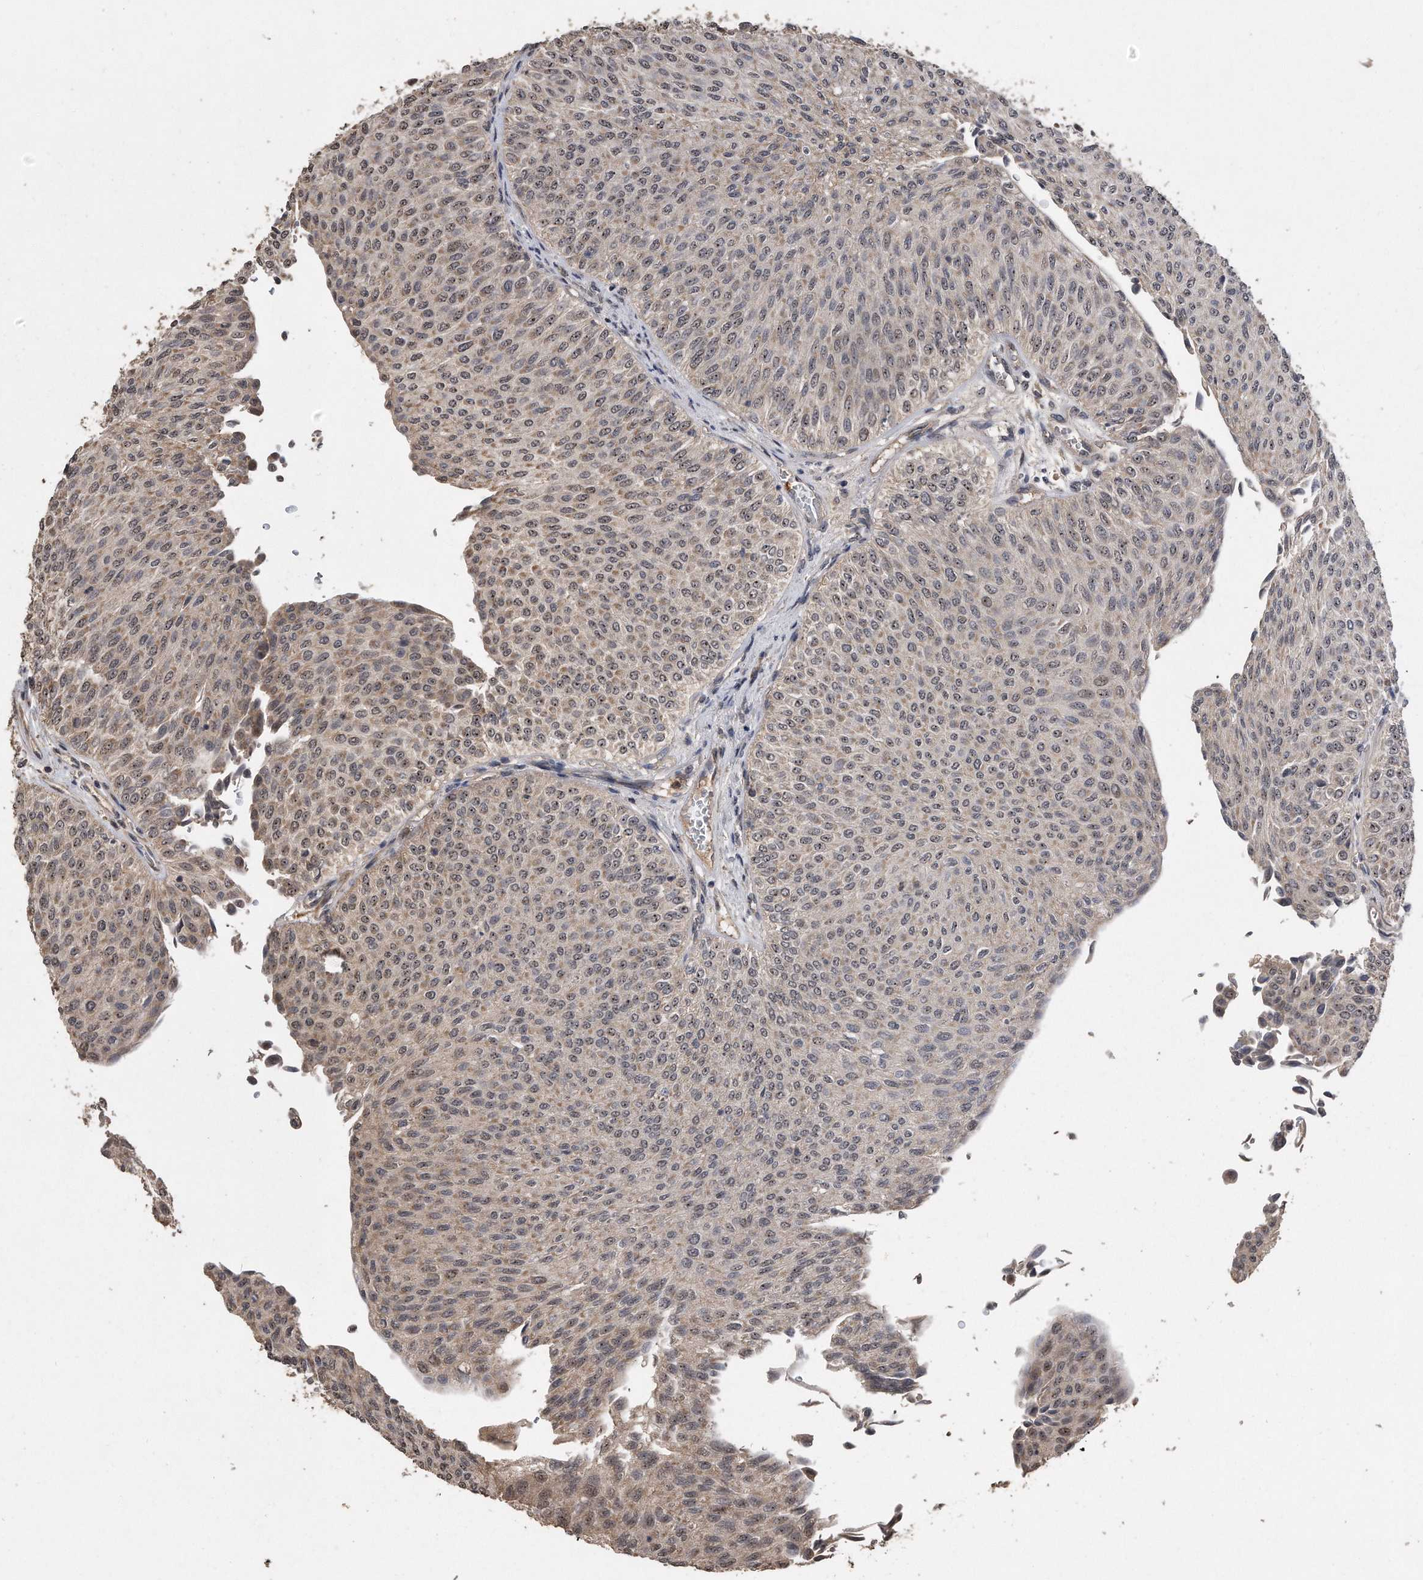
{"staining": {"intensity": "weak", "quantity": "25%-75%", "location": "cytoplasmic/membranous,nuclear"}, "tissue": "urothelial cancer", "cell_type": "Tumor cells", "image_type": "cancer", "snomed": [{"axis": "morphology", "description": "Urothelial carcinoma, Low grade"}, {"axis": "topography", "description": "Urinary bladder"}], "caption": "A brown stain shows weak cytoplasmic/membranous and nuclear expression of a protein in urothelial carcinoma (low-grade) tumor cells. (DAB = brown stain, brightfield microscopy at high magnification).", "gene": "PELO", "patient": {"sex": "male", "age": 78}}